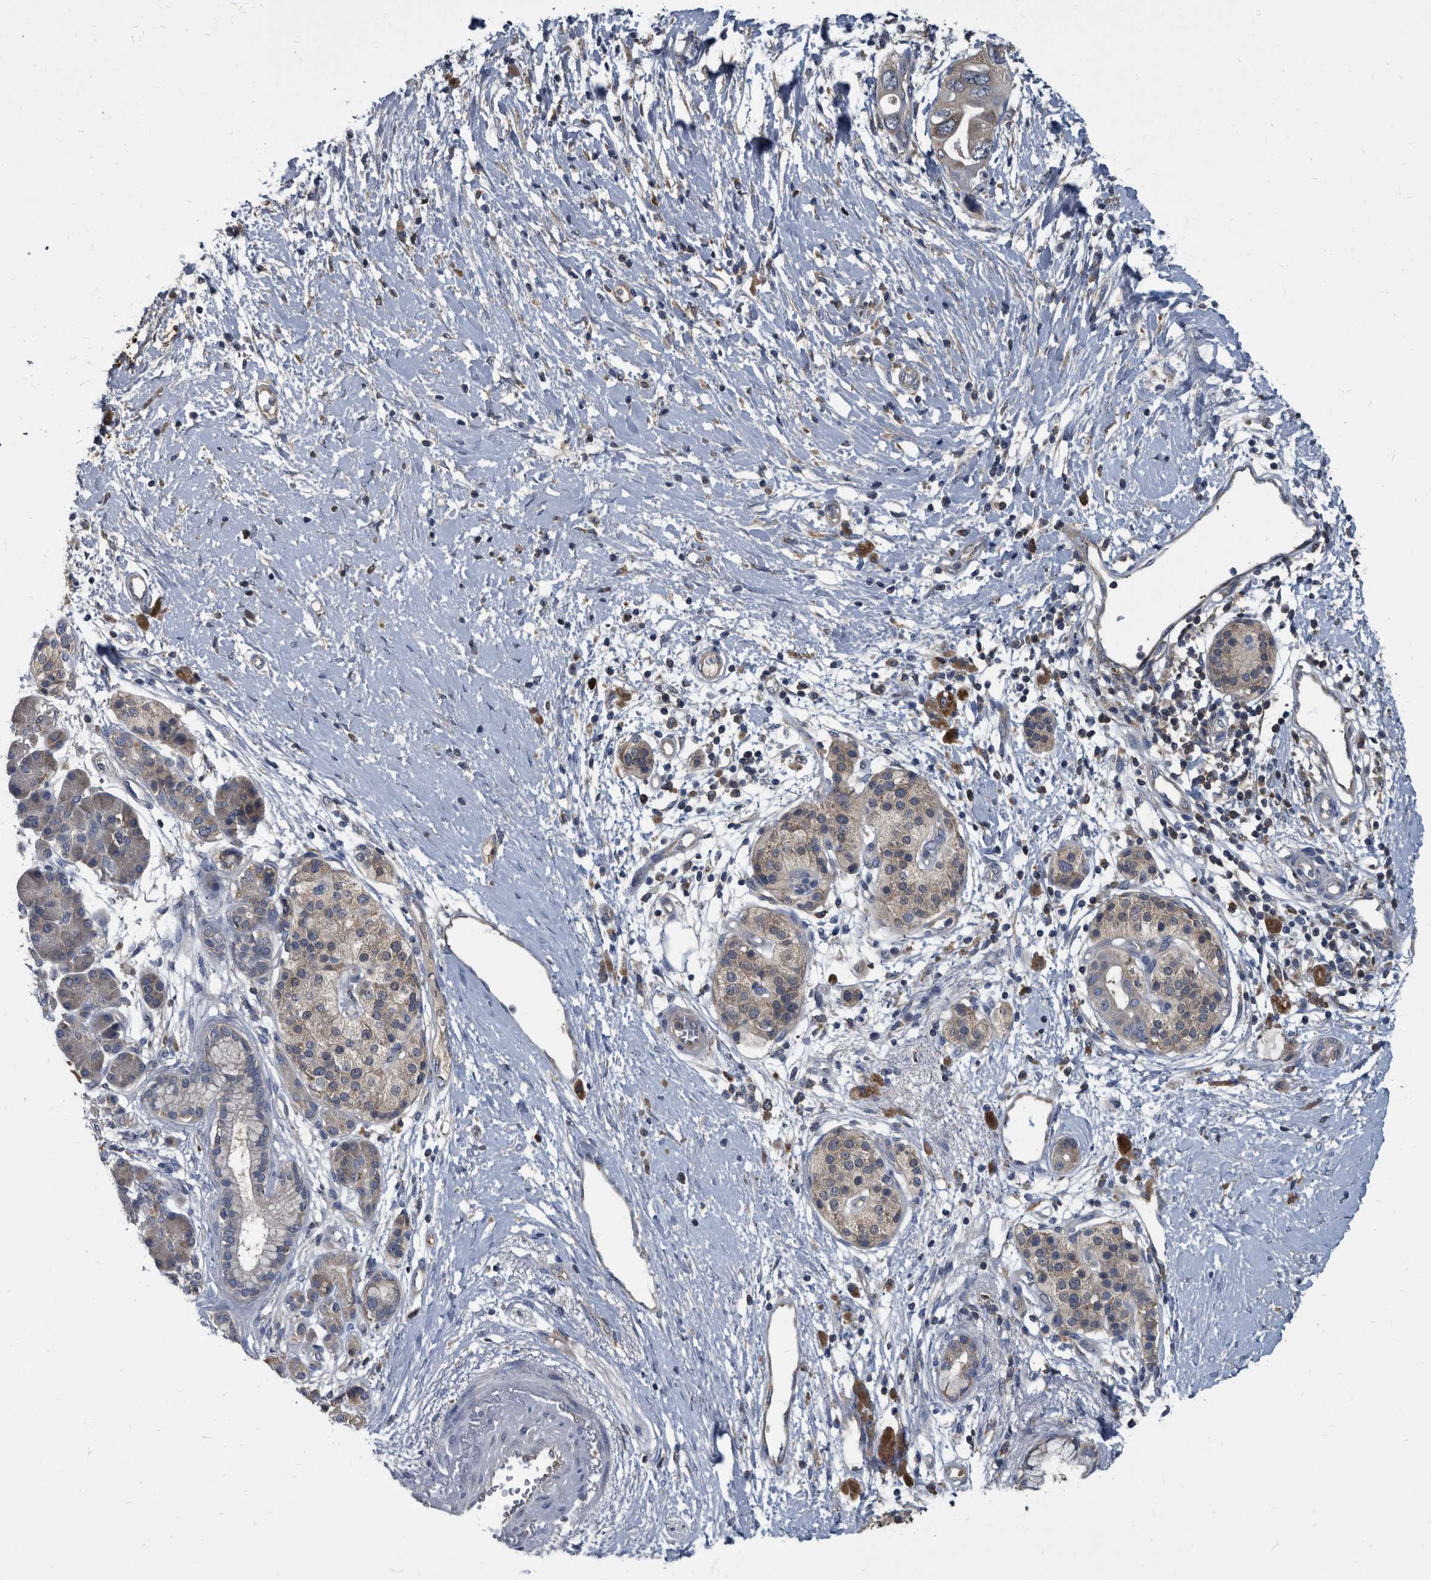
{"staining": {"intensity": "weak", "quantity": "<25%", "location": "cytoplasmic/membranous"}, "tissue": "pancreatic cancer", "cell_type": "Tumor cells", "image_type": "cancer", "snomed": [{"axis": "morphology", "description": "Adenocarcinoma, NOS"}, {"axis": "topography", "description": "Pancreas"}], "caption": "Pancreatic cancer (adenocarcinoma) stained for a protein using IHC reveals no staining tumor cells.", "gene": "CDV3", "patient": {"sex": "male", "age": 66}}